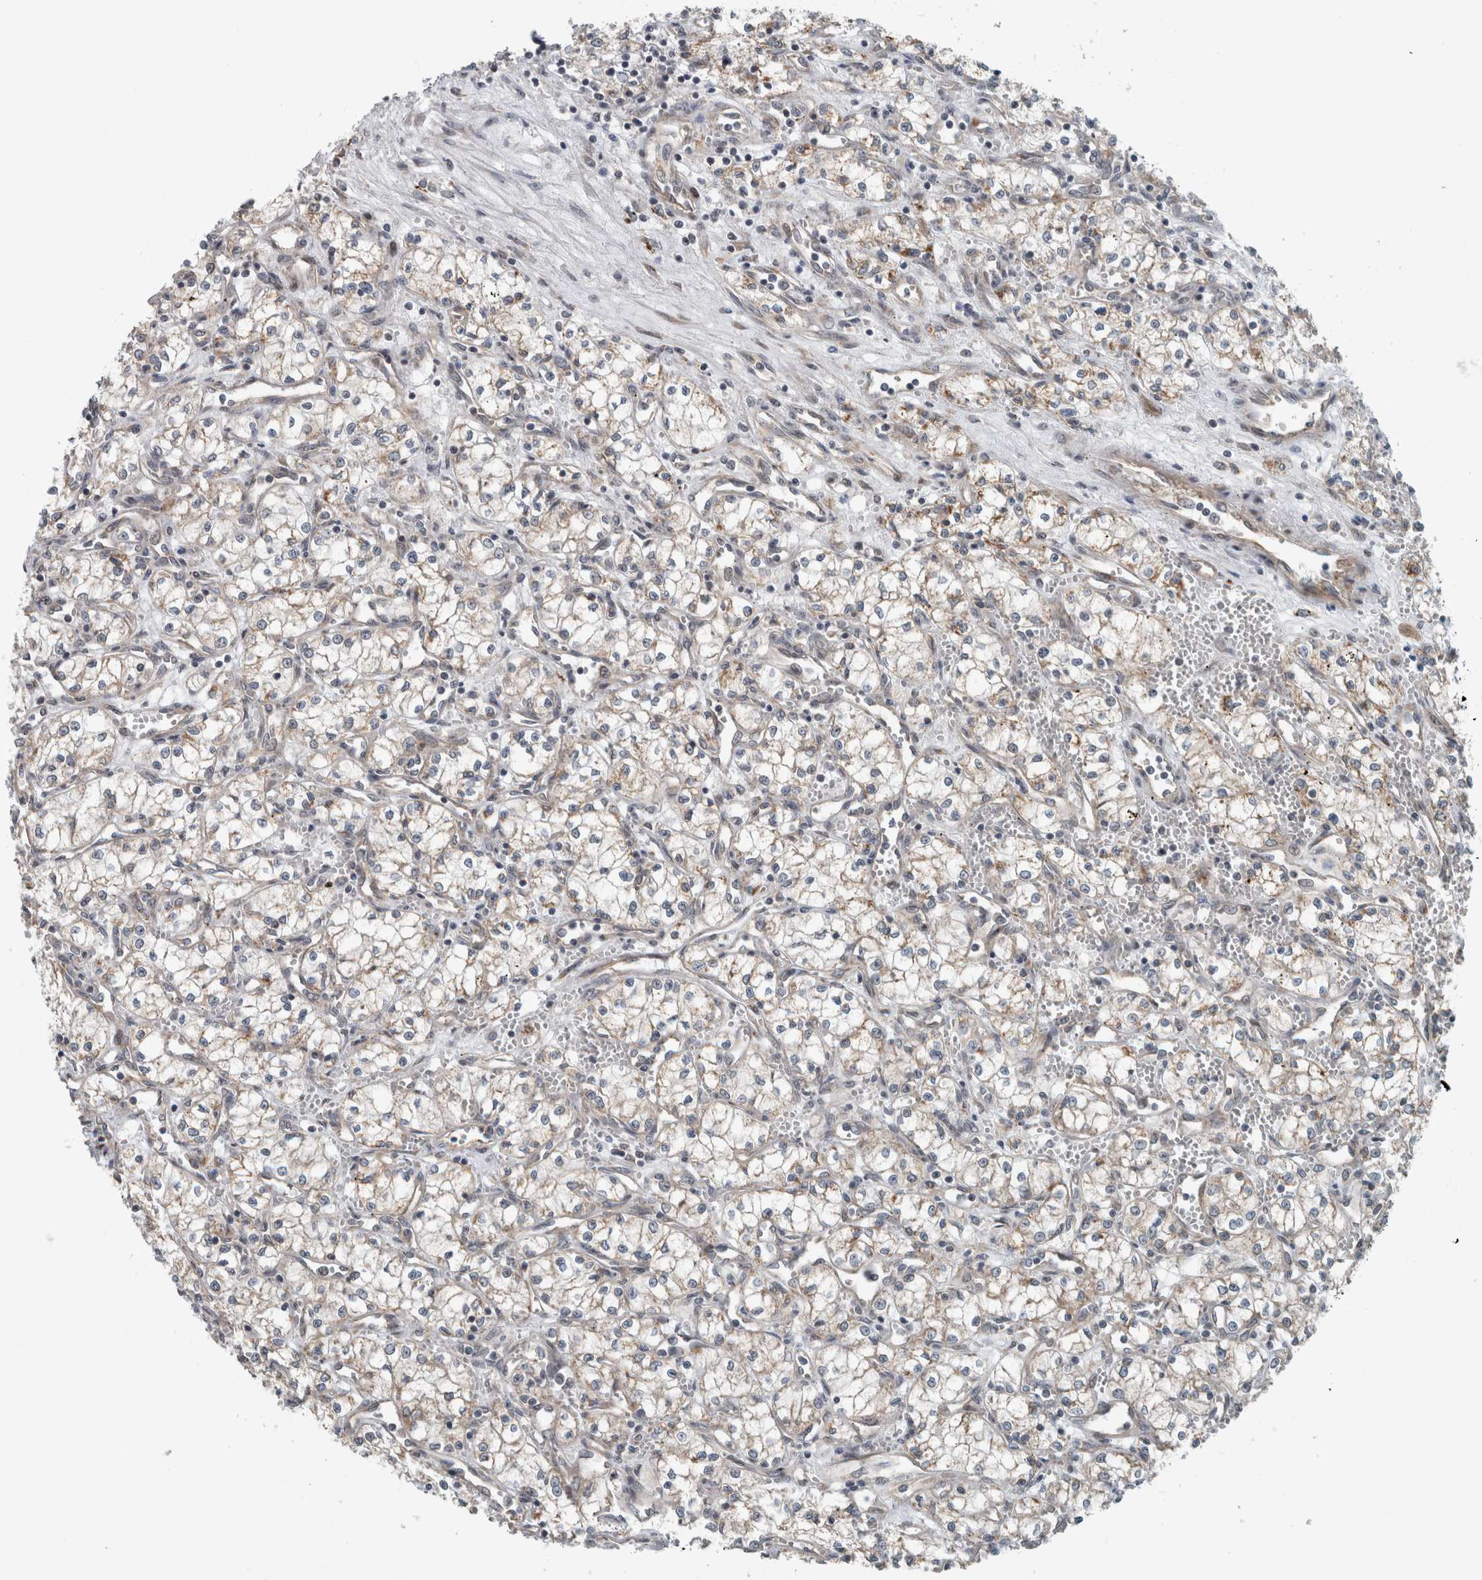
{"staining": {"intensity": "weak", "quantity": "25%-75%", "location": "cytoplasmic/membranous"}, "tissue": "renal cancer", "cell_type": "Tumor cells", "image_type": "cancer", "snomed": [{"axis": "morphology", "description": "Adenocarcinoma, NOS"}, {"axis": "topography", "description": "Kidney"}], "caption": "IHC micrograph of renal cancer (adenocarcinoma) stained for a protein (brown), which shows low levels of weak cytoplasmic/membranous staining in approximately 25%-75% of tumor cells.", "gene": "GBA2", "patient": {"sex": "male", "age": 59}}